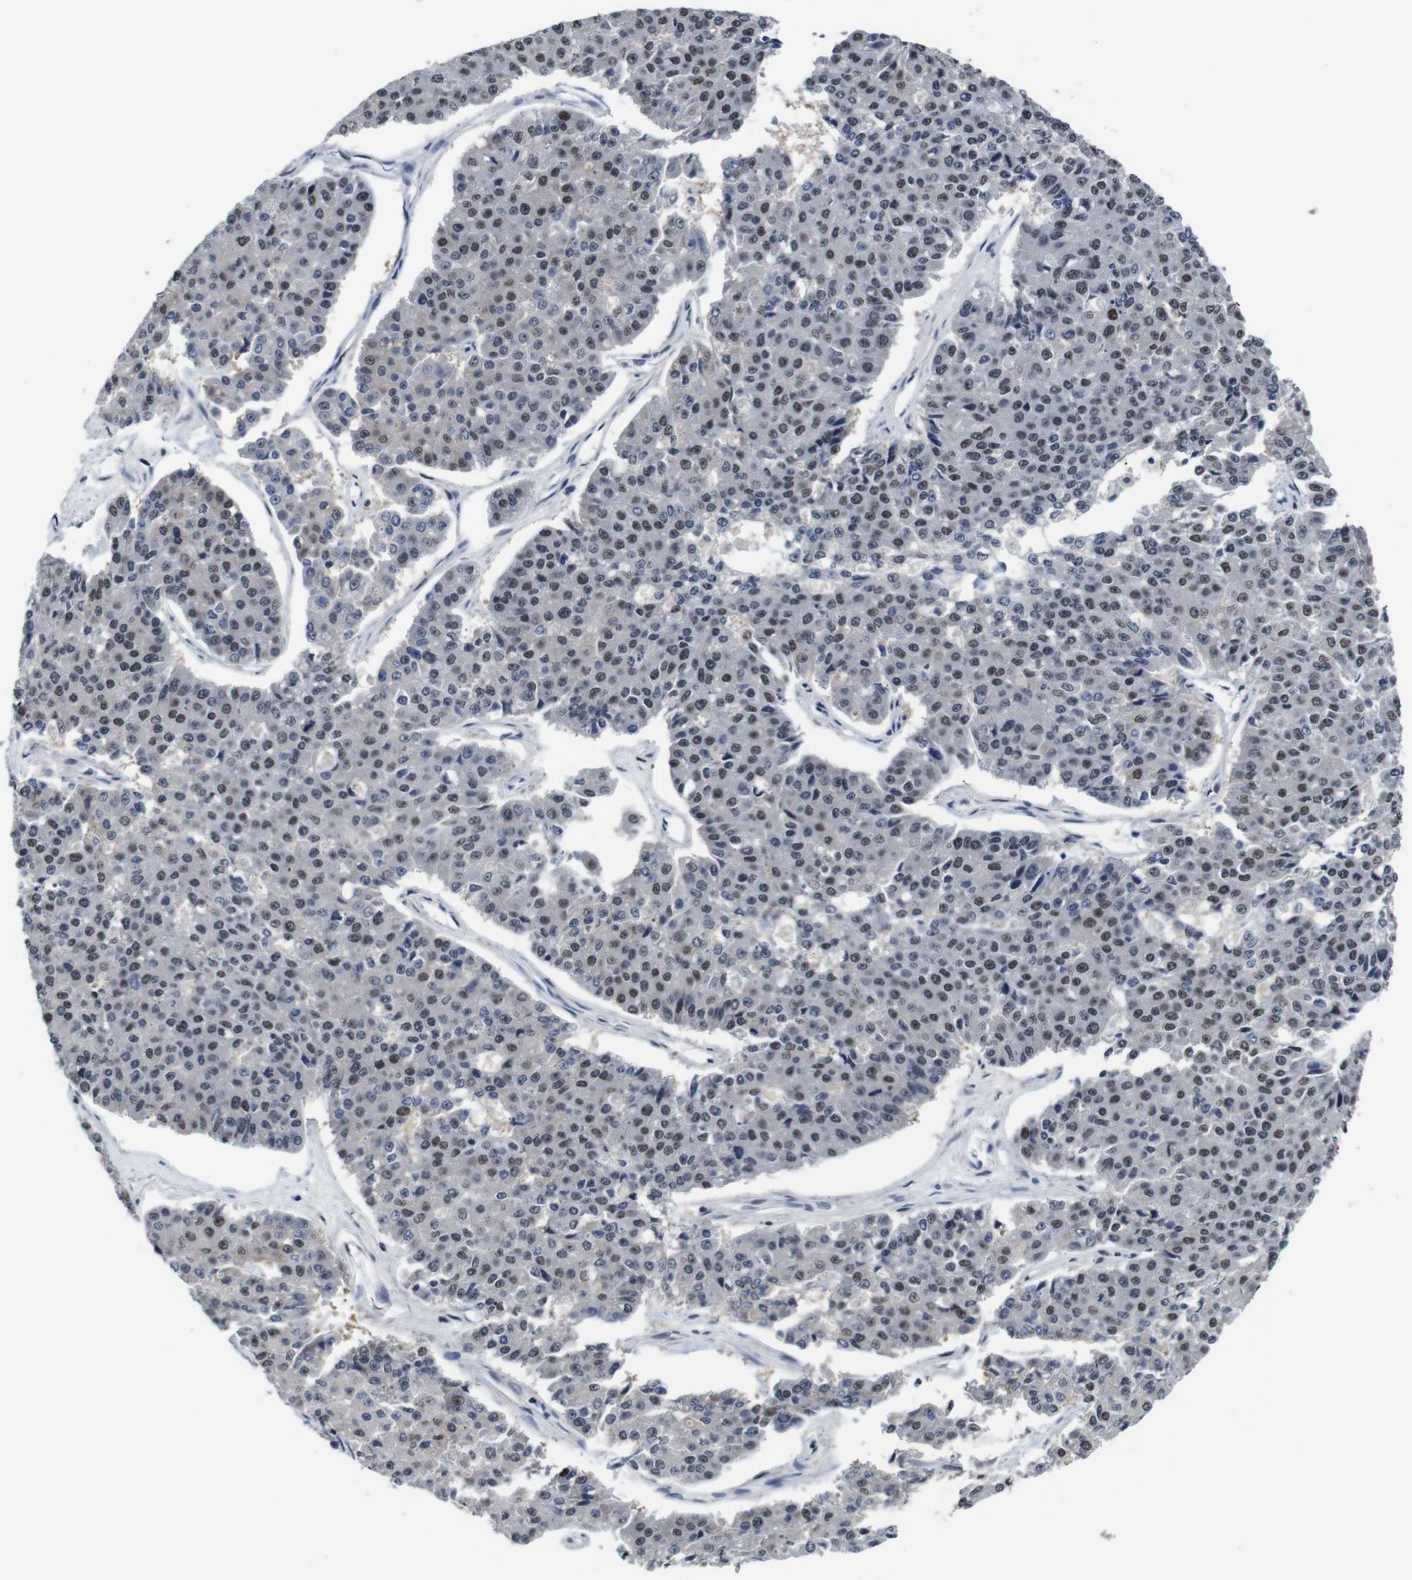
{"staining": {"intensity": "moderate", "quantity": "25%-75%", "location": "nuclear"}, "tissue": "pancreatic cancer", "cell_type": "Tumor cells", "image_type": "cancer", "snomed": [{"axis": "morphology", "description": "Adenocarcinoma, NOS"}, {"axis": "topography", "description": "Pancreas"}], "caption": "The immunohistochemical stain highlights moderate nuclear expression in tumor cells of pancreatic cancer tissue. Using DAB (3,3'-diaminobenzidine) (brown) and hematoxylin (blue) stains, captured at high magnification using brightfield microscopy.", "gene": "ILDR2", "patient": {"sex": "male", "age": 50}}